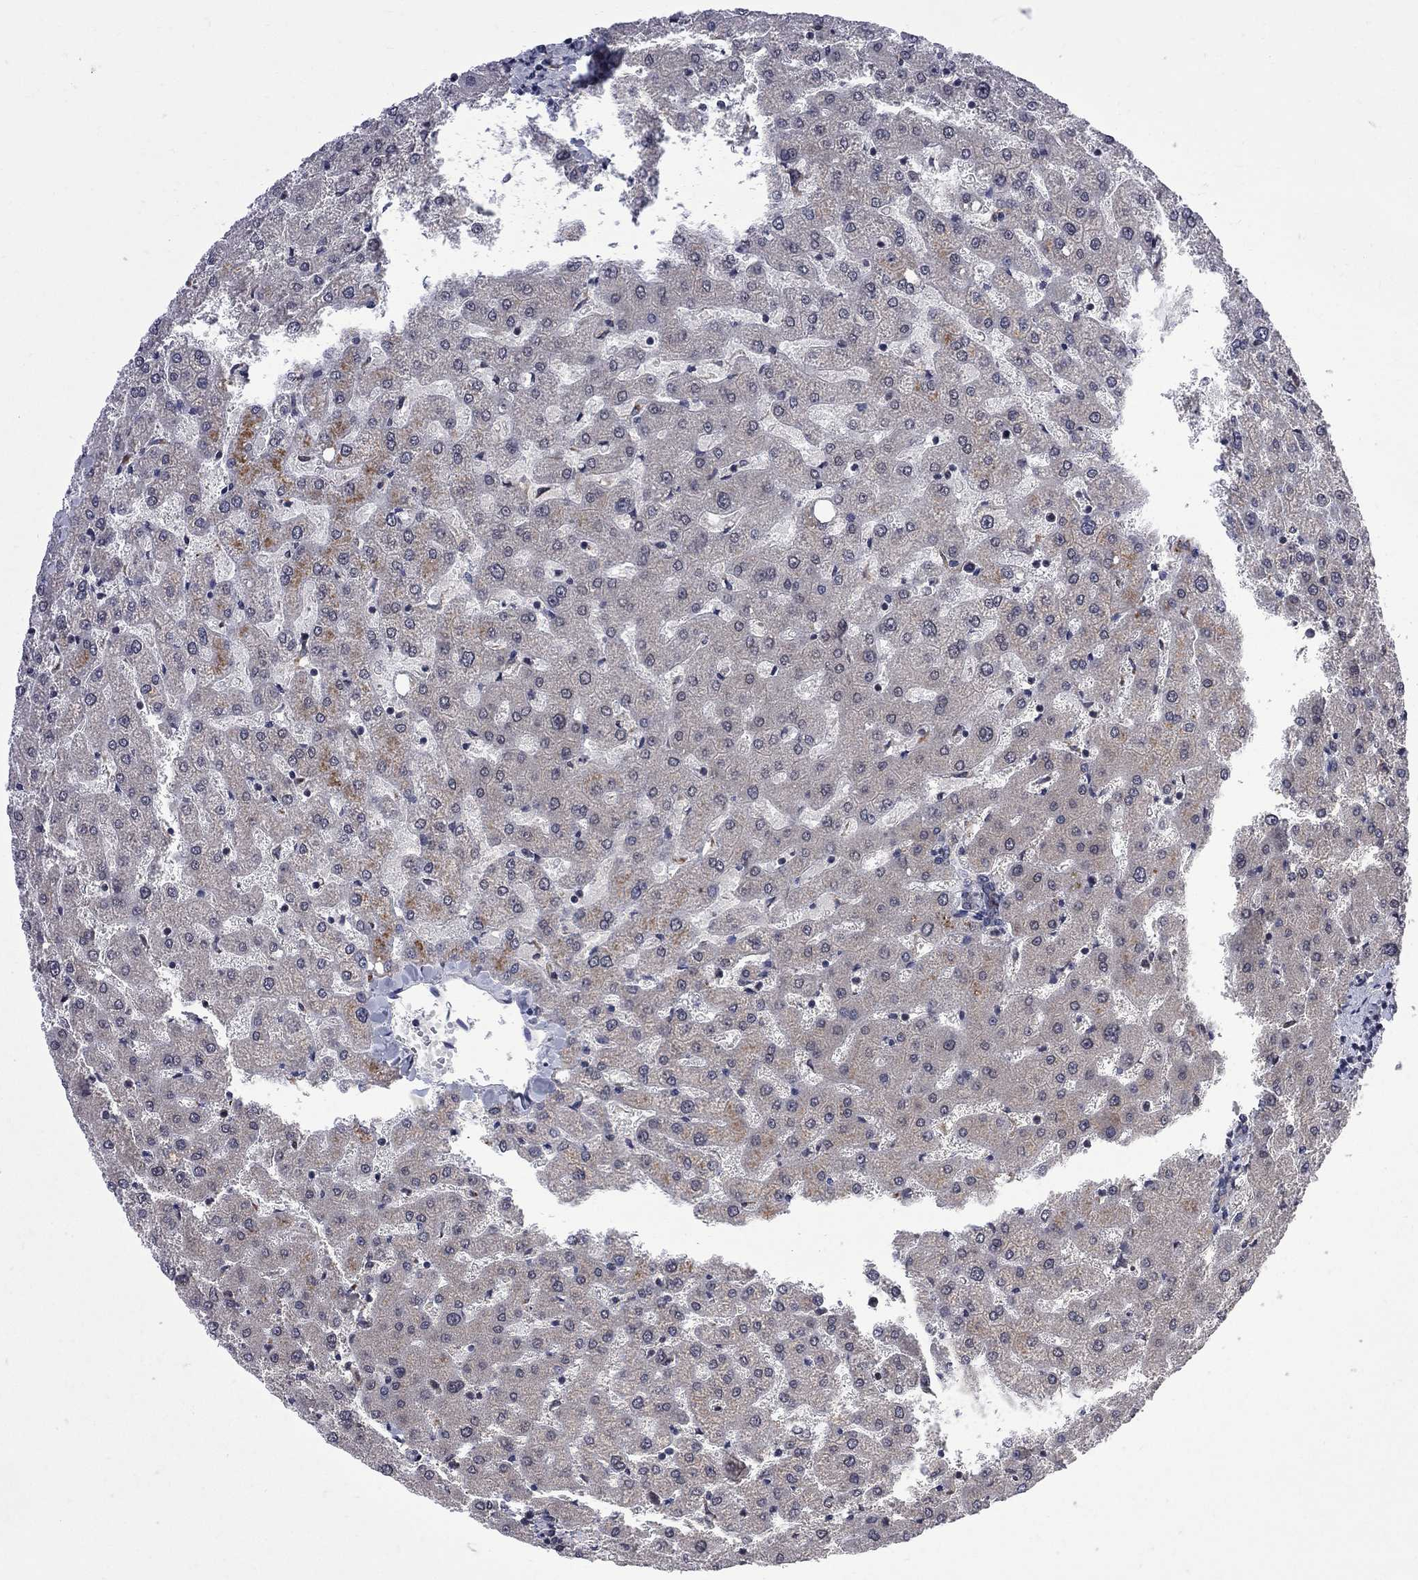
{"staining": {"intensity": "negative", "quantity": "none", "location": "none"}, "tissue": "liver", "cell_type": "Cholangiocytes", "image_type": "normal", "snomed": [{"axis": "morphology", "description": "Normal tissue, NOS"}, {"axis": "topography", "description": "Liver"}], "caption": "Protein analysis of unremarkable liver shows no significant positivity in cholangiocytes. (Immunohistochemistry (ihc), brightfield microscopy, high magnification).", "gene": "CNOT11", "patient": {"sex": "female", "age": 50}}